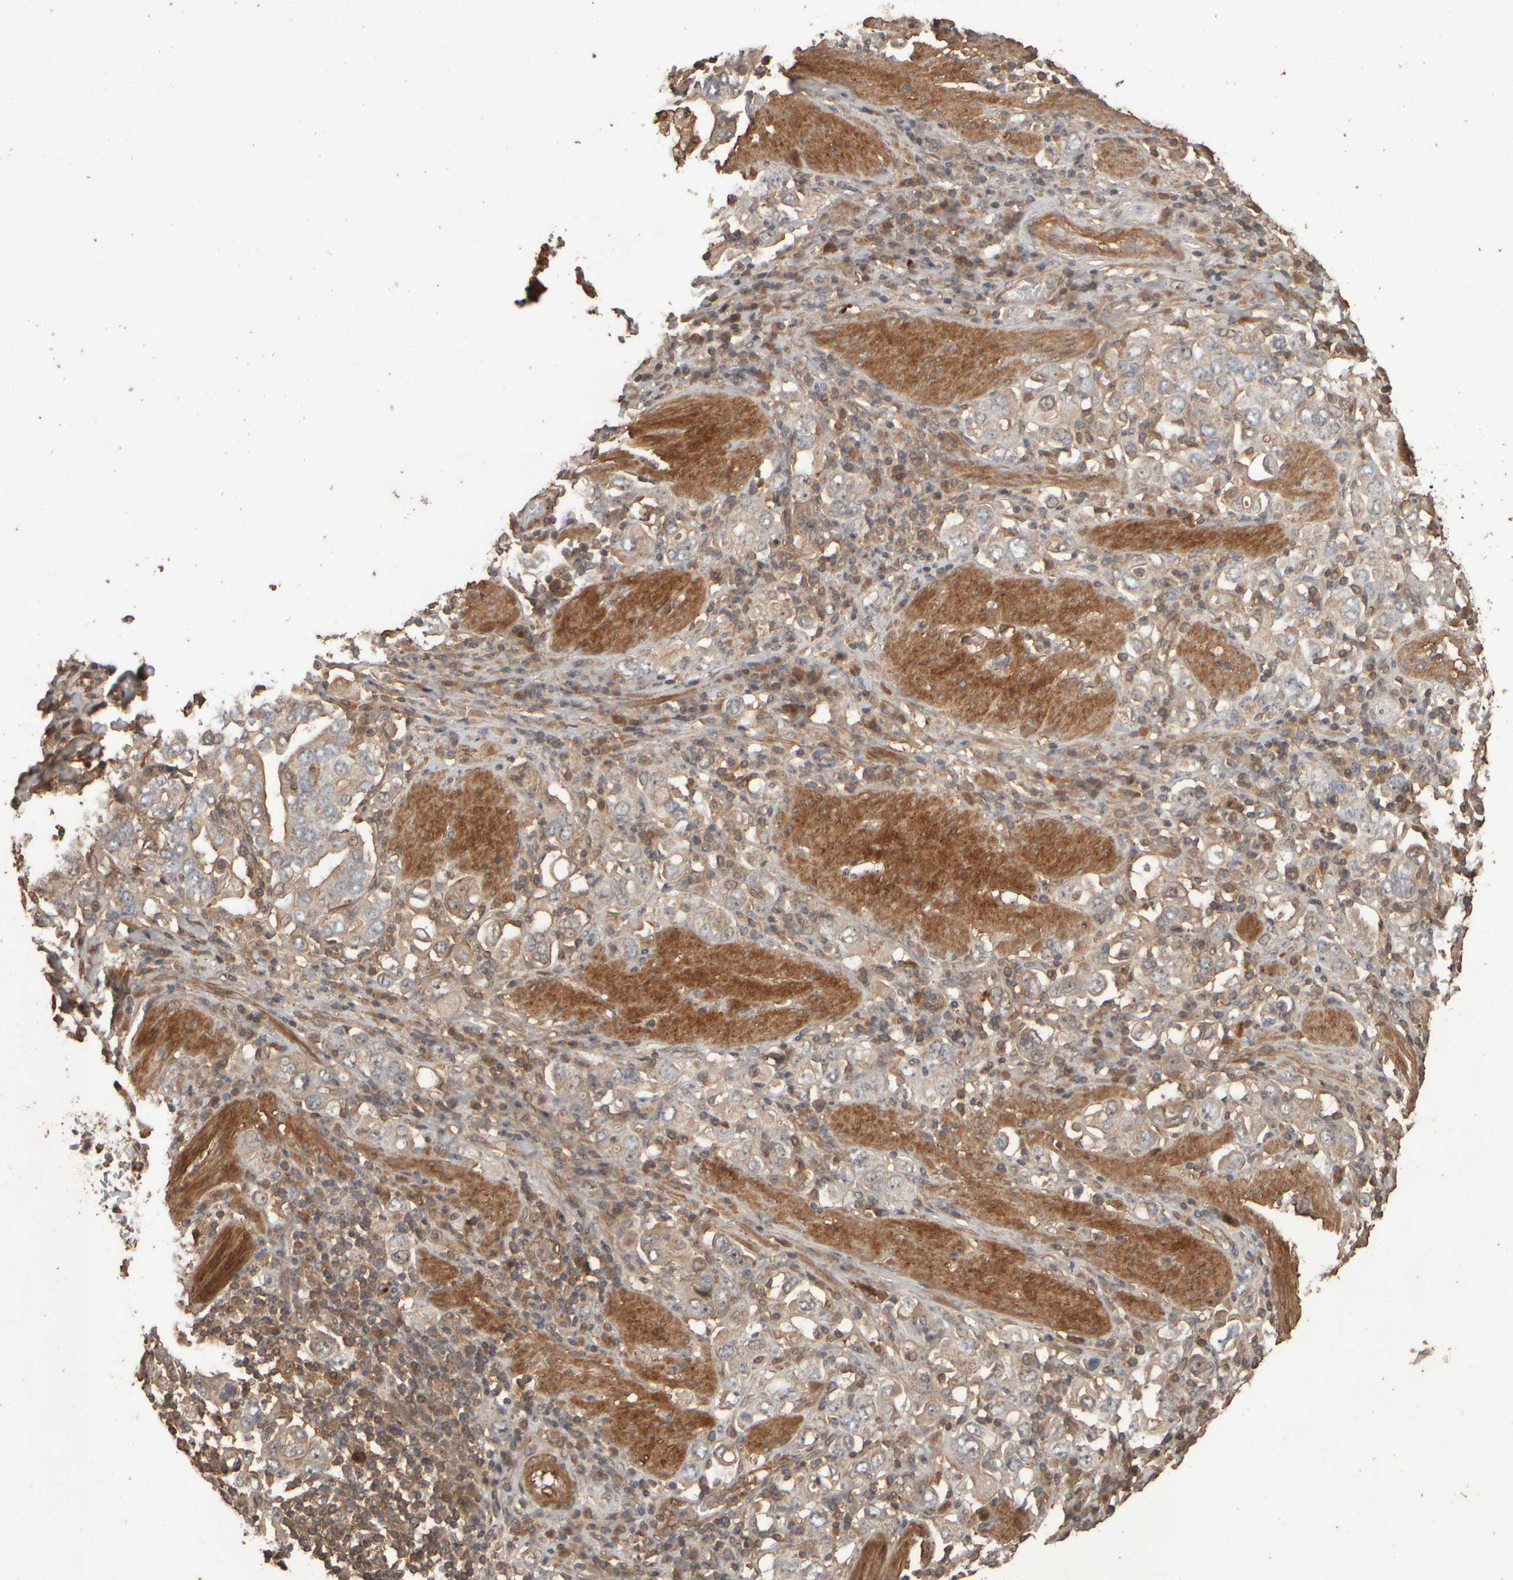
{"staining": {"intensity": "weak", "quantity": ">75%", "location": "cytoplasmic/membranous,nuclear"}, "tissue": "stomach cancer", "cell_type": "Tumor cells", "image_type": "cancer", "snomed": [{"axis": "morphology", "description": "Adenocarcinoma, NOS"}, {"axis": "topography", "description": "Stomach, upper"}], "caption": "IHC (DAB (3,3'-diaminobenzidine)) staining of human stomach adenocarcinoma exhibits weak cytoplasmic/membranous and nuclear protein positivity in approximately >75% of tumor cells.", "gene": "SPHK1", "patient": {"sex": "male", "age": 62}}